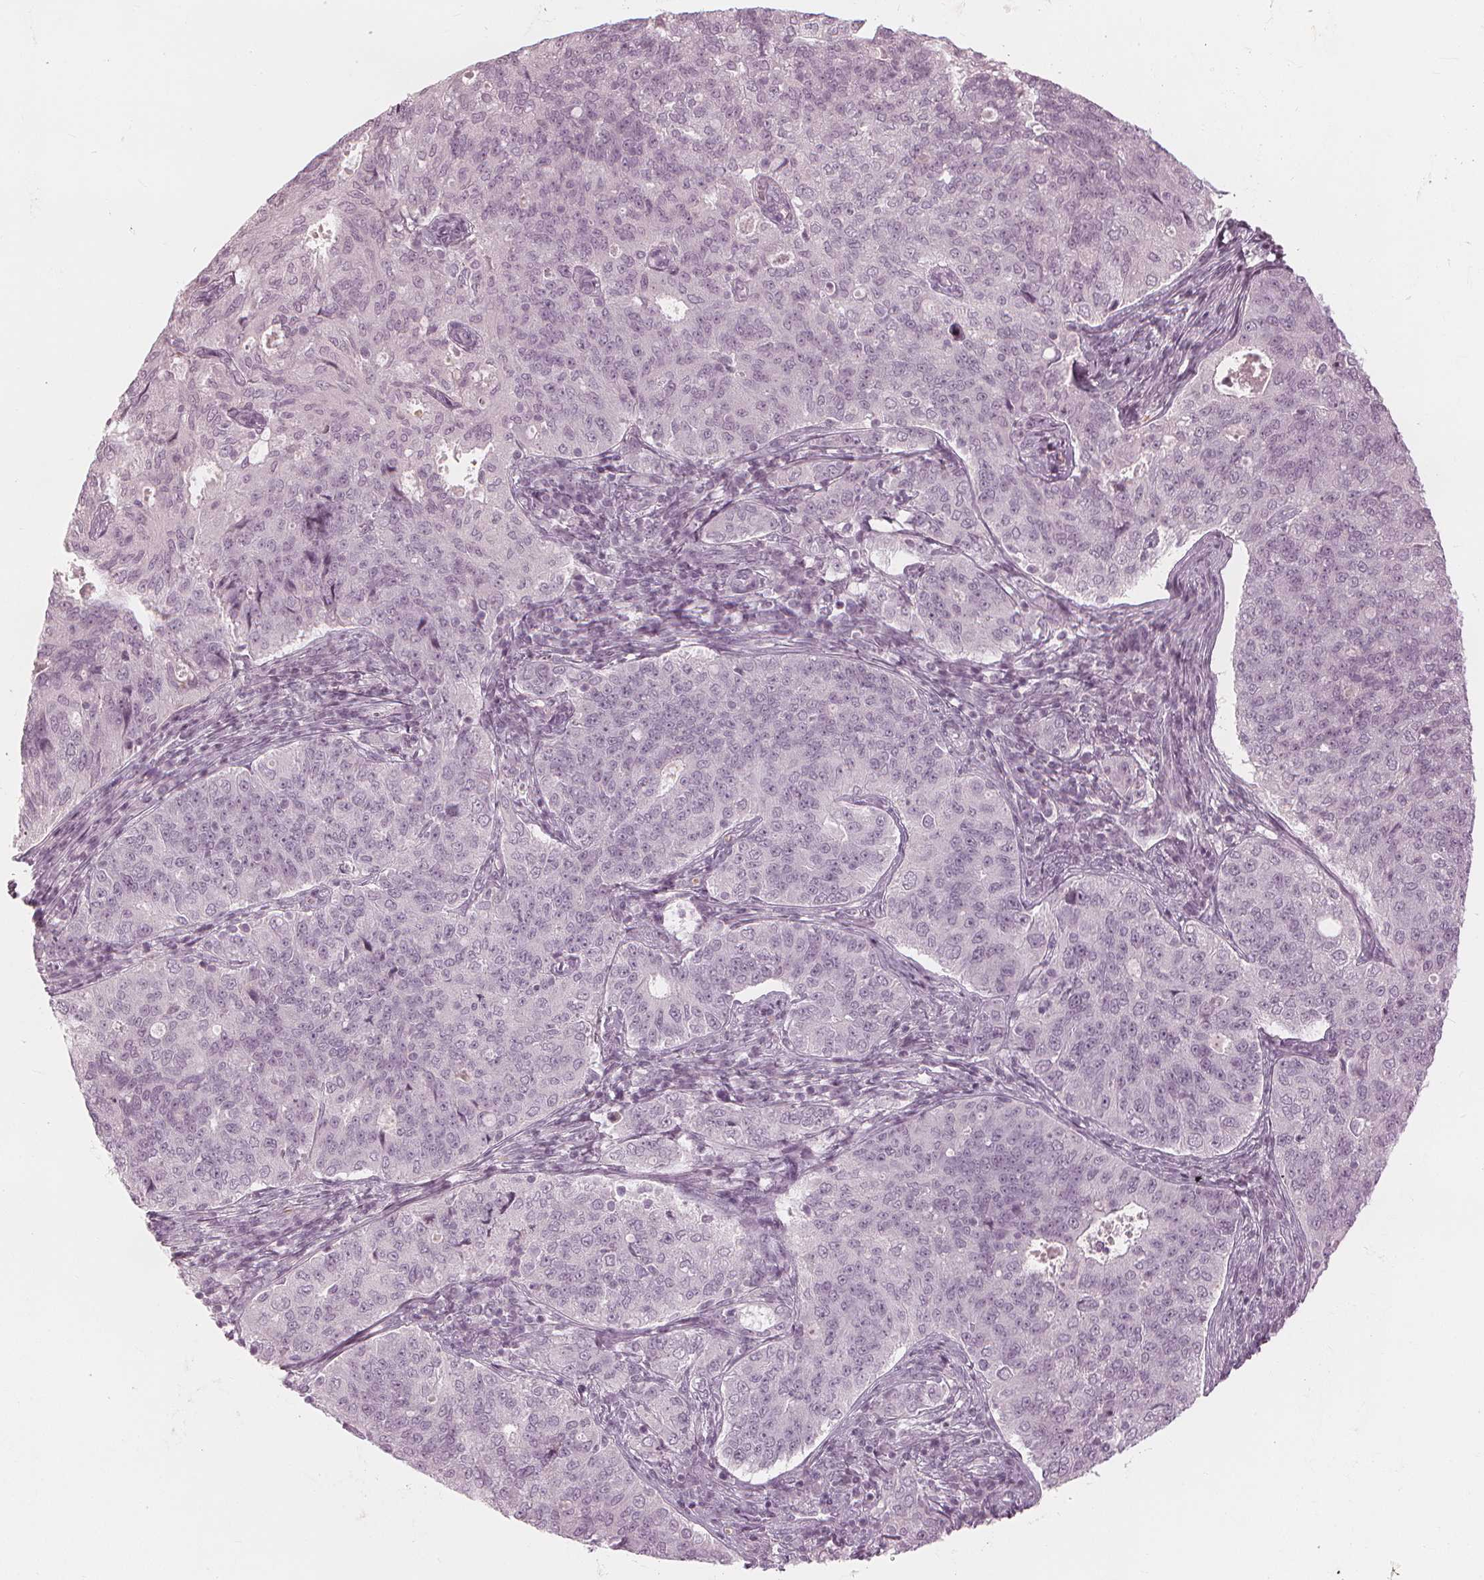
{"staining": {"intensity": "negative", "quantity": "none", "location": "none"}, "tissue": "endometrial cancer", "cell_type": "Tumor cells", "image_type": "cancer", "snomed": [{"axis": "morphology", "description": "Adenocarcinoma, NOS"}, {"axis": "topography", "description": "Endometrium"}], "caption": "This is an immunohistochemistry micrograph of human adenocarcinoma (endometrial). There is no positivity in tumor cells.", "gene": "PAEP", "patient": {"sex": "female", "age": 43}}